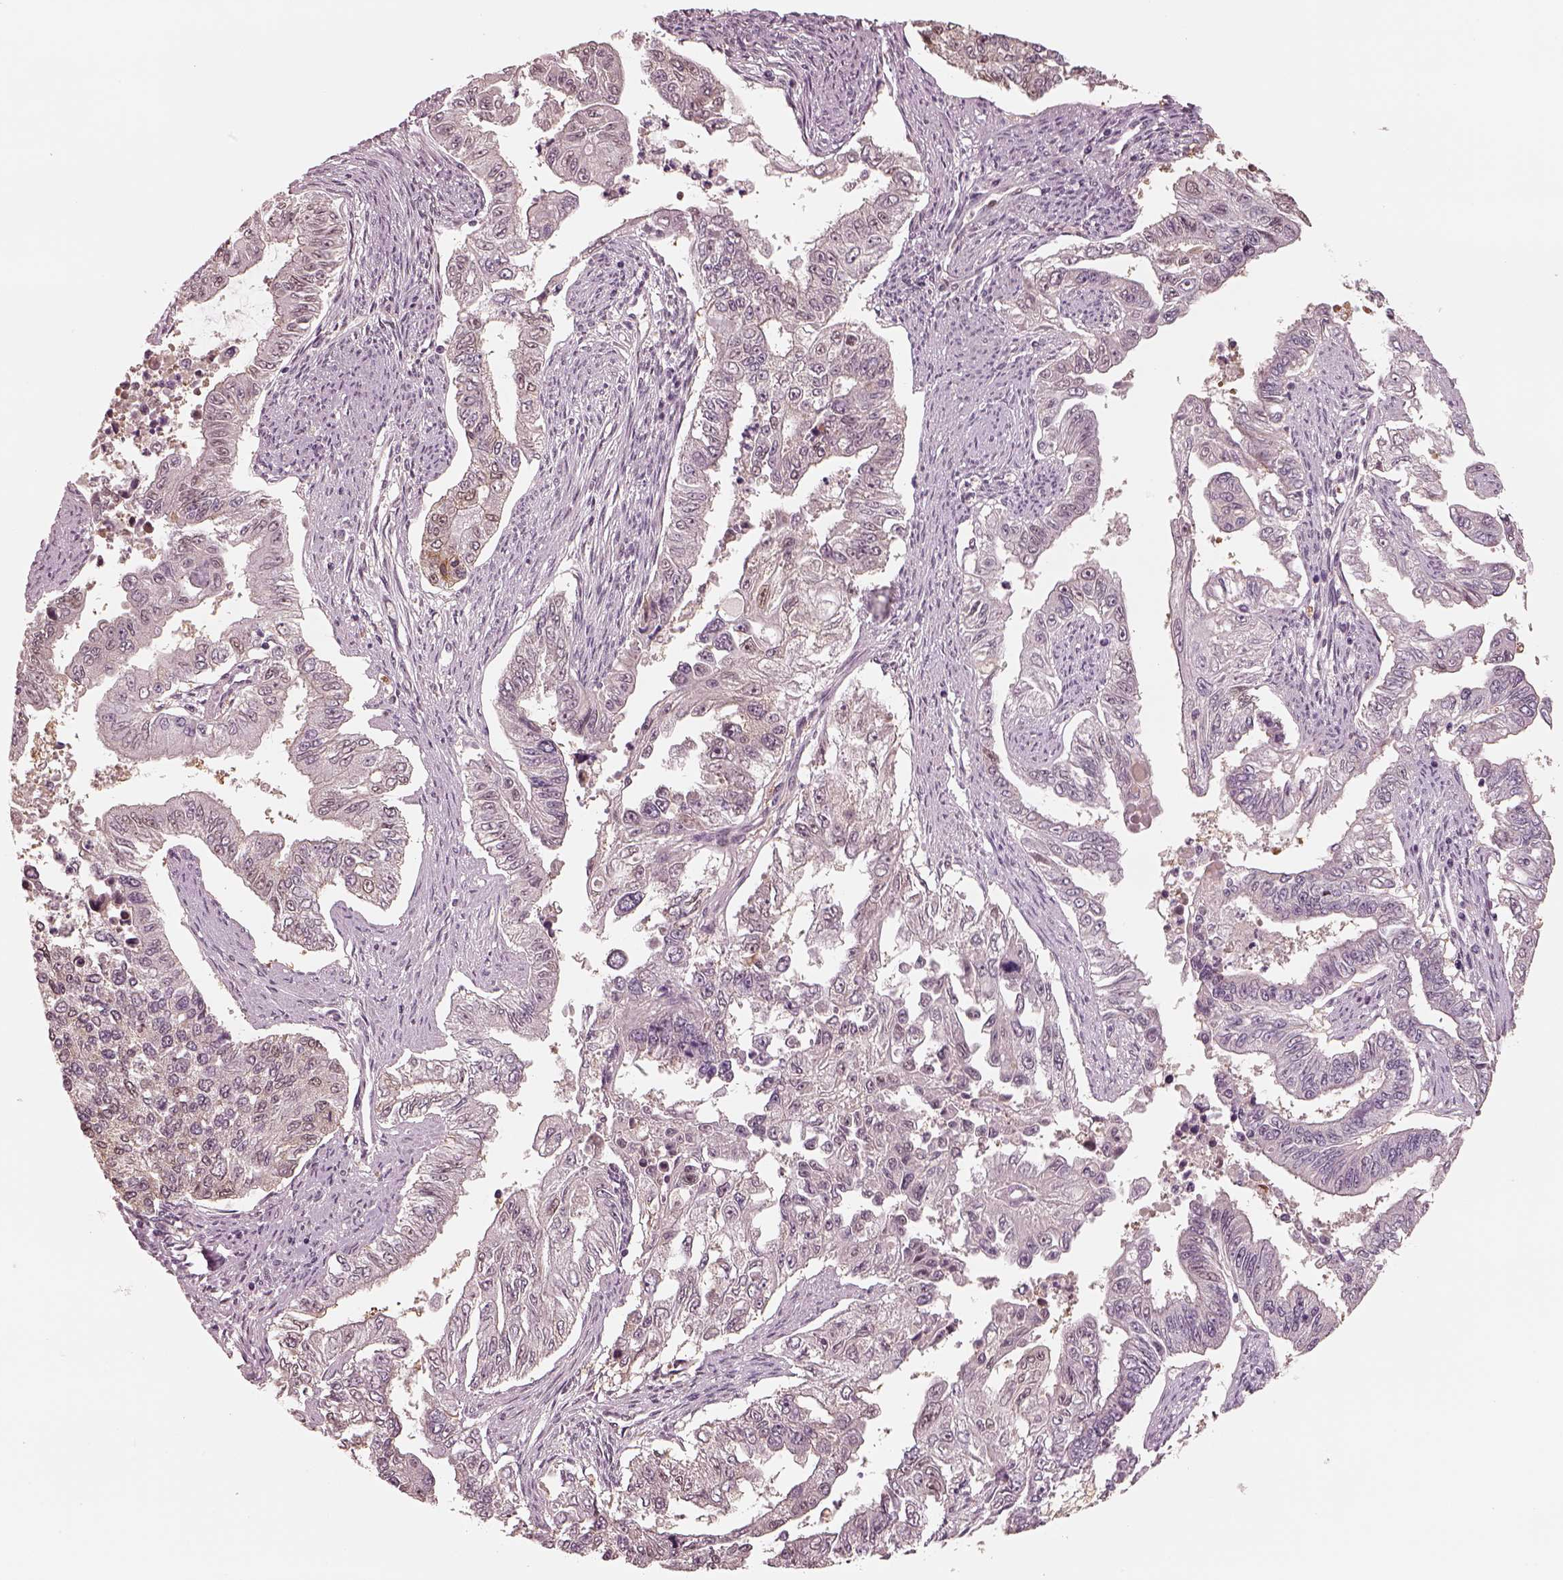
{"staining": {"intensity": "negative", "quantity": "none", "location": "none"}, "tissue": "endometrial cancer", "cell_type": "Tumor cells", "image_type": "cancer", "snomed": [{"axis": "morphology", "description": "Adenocarcinoma, NOS"}, {"axis": "topography", "description": "Uterus"}], "caption": "Image shows no protein expression in tumor cells of endometrial cancer (adenocarcinoma) tissue.", "gene": "EGR4", "patient": {"sex": "female", "age": 59}}